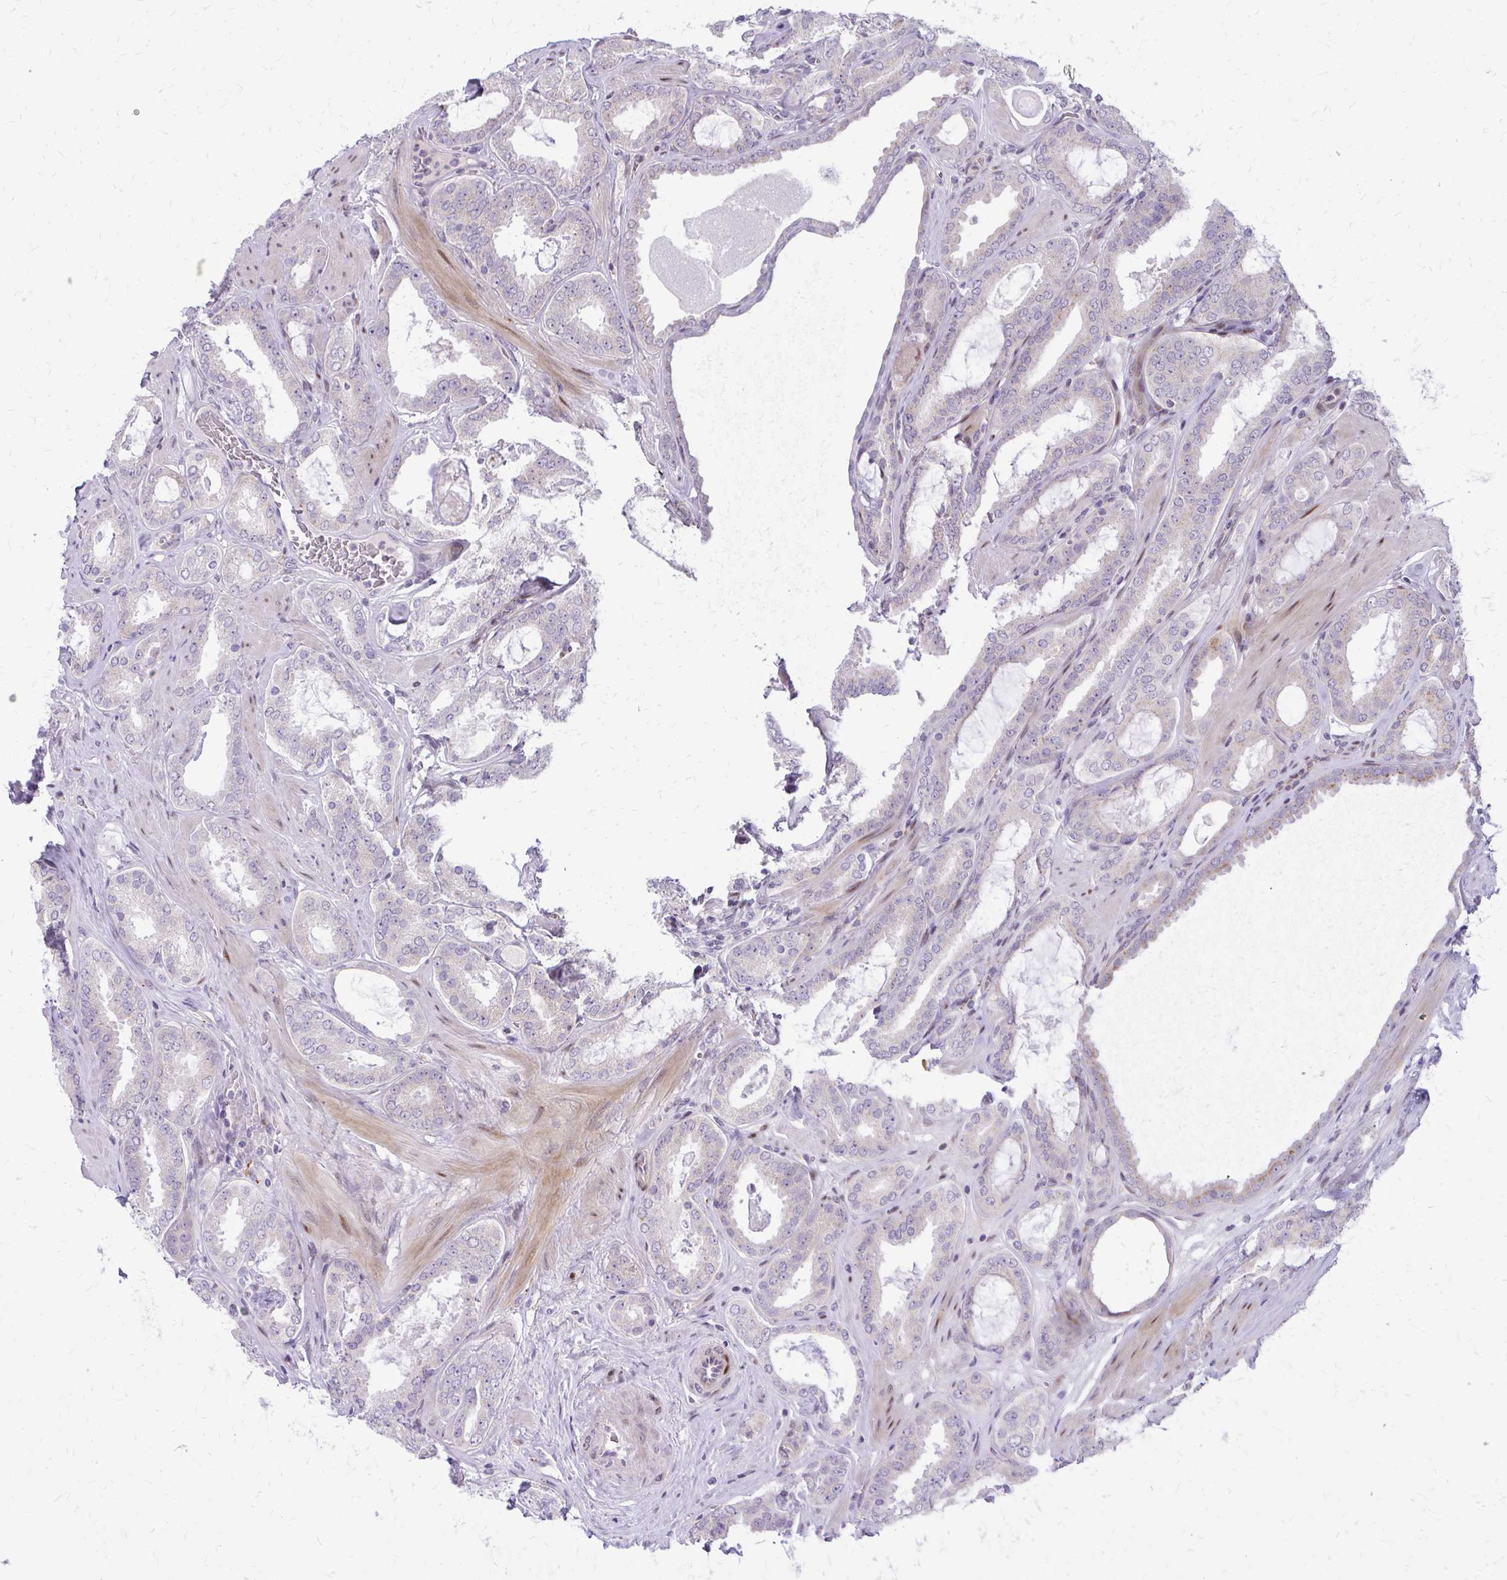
{"staining": {"intensity": "negative", "quantity": "none", "location": "none"}, "tissue": "prostate cancer", "cell_type": "Tumor cells", "image_type": "cancer", "snomed": [{"axis": "morphology", "description": "Adenocarcinoma, High grade"}, {"axis": "topography", "description": "Prostate"}], "caption": "Immunohistochemistry (IHC) image of neoplastic tissue: human prostate adenocarcinoma (high-grade) stained with DAB displays no significant protein staining in tumor cells.", "gene": "PPDPFL", "patient": {"sex": "male", "age": 63}}